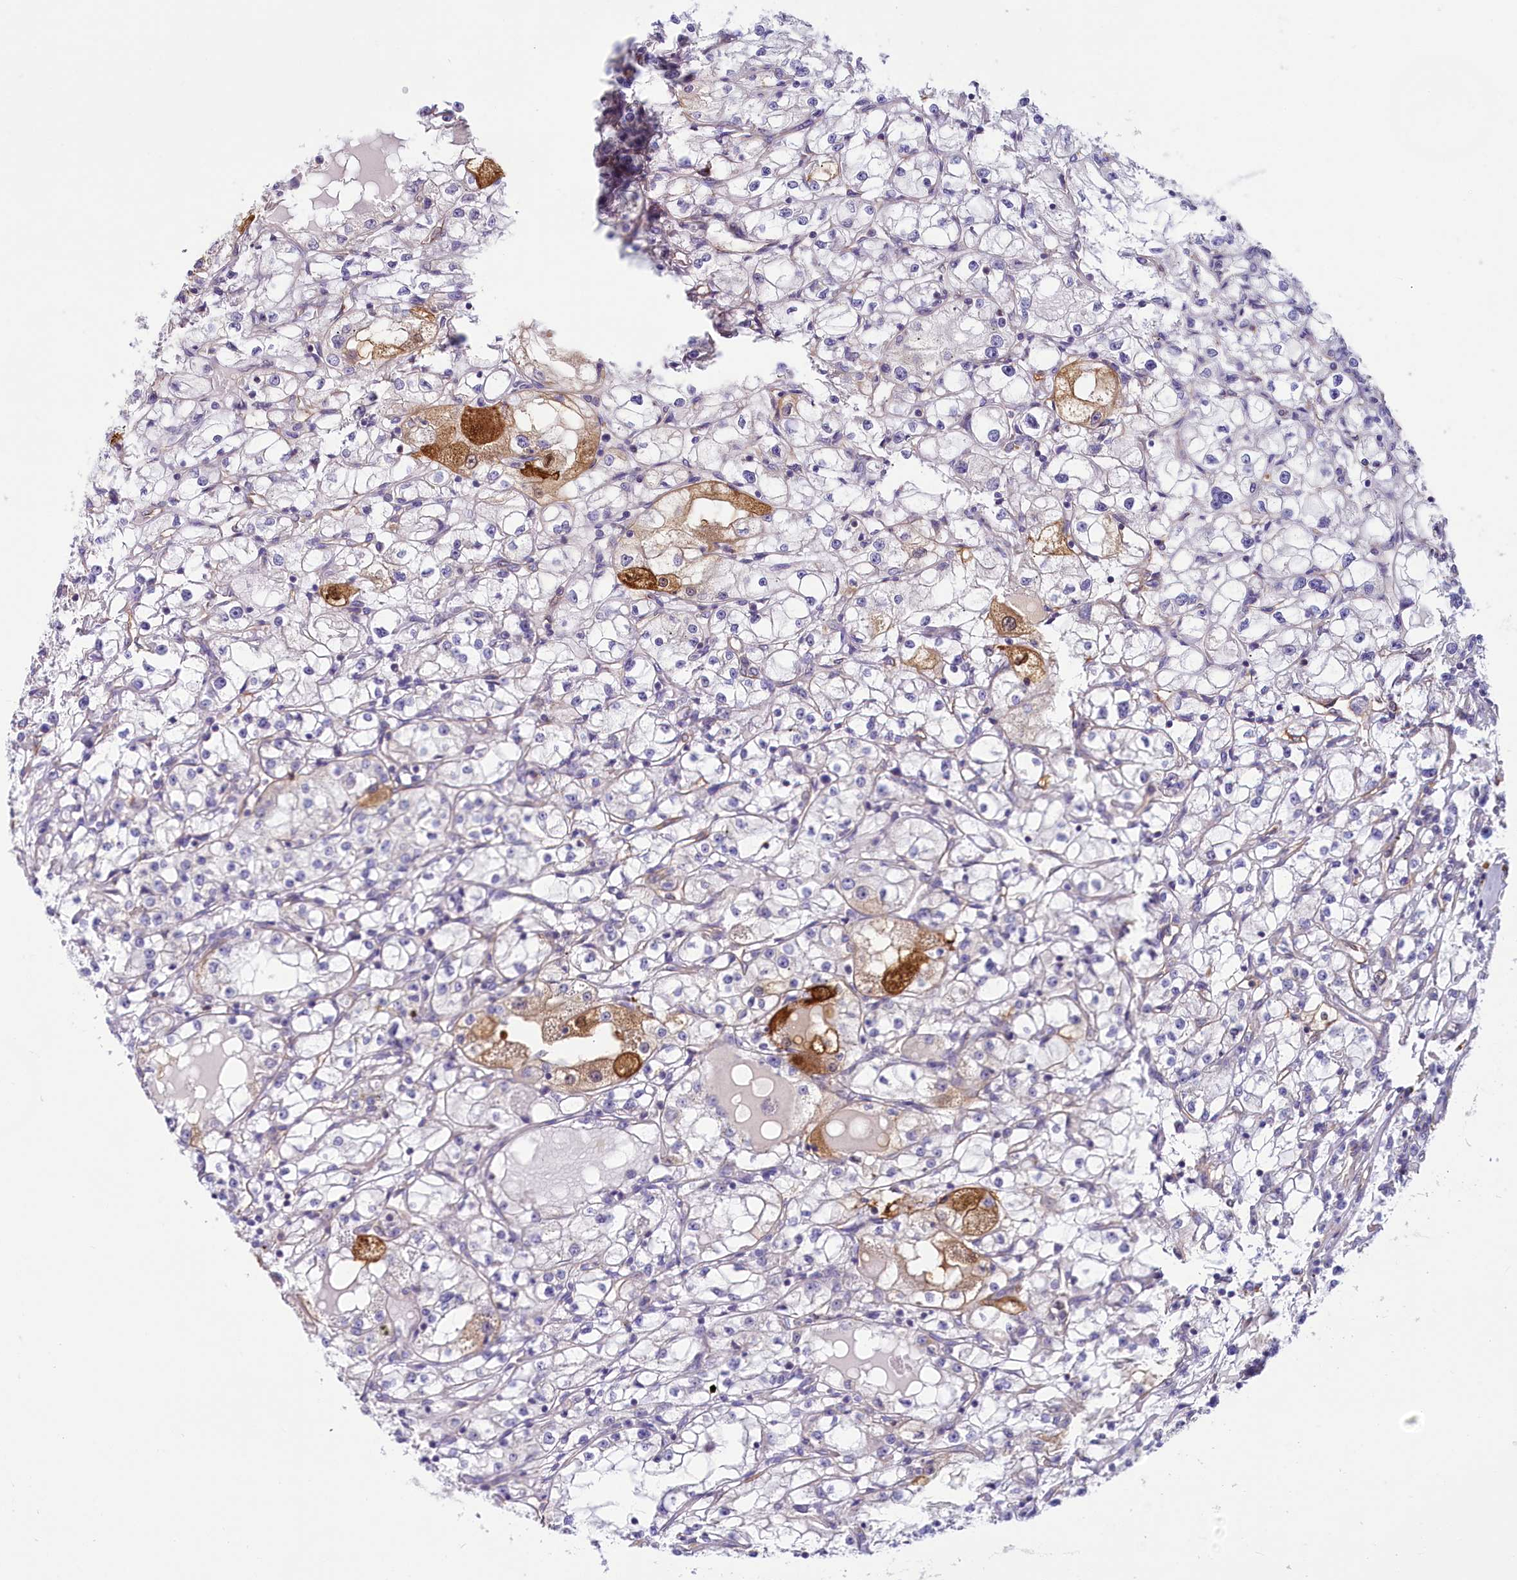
{"staining": {"intensity": "moderate", "quantity": "<25%", "location": "cytoplasmic/membranous"}, "tissue": "renal cancer", "cell_type": "Tumor cells", "image_type": "cancer", "snomed": [{"axis": "morphology", "description": "Adenocarcinoma, NOS"}, {"axis": "topography", "description": "Kidney"}], "caption": "Protein positivity by immunohistochemistry exhibits moderate cytoplasmic/membranous staining in approximately <25% of tumor cells in renal cancer. (Stains: DAB (3,3'-diaminobenzidine) in brown, nuclei in blue, Microscopy: brightfield microscopy at high magnification).", "gene": "LMOD3", "patient": {"sex": "male", "age": 56}}